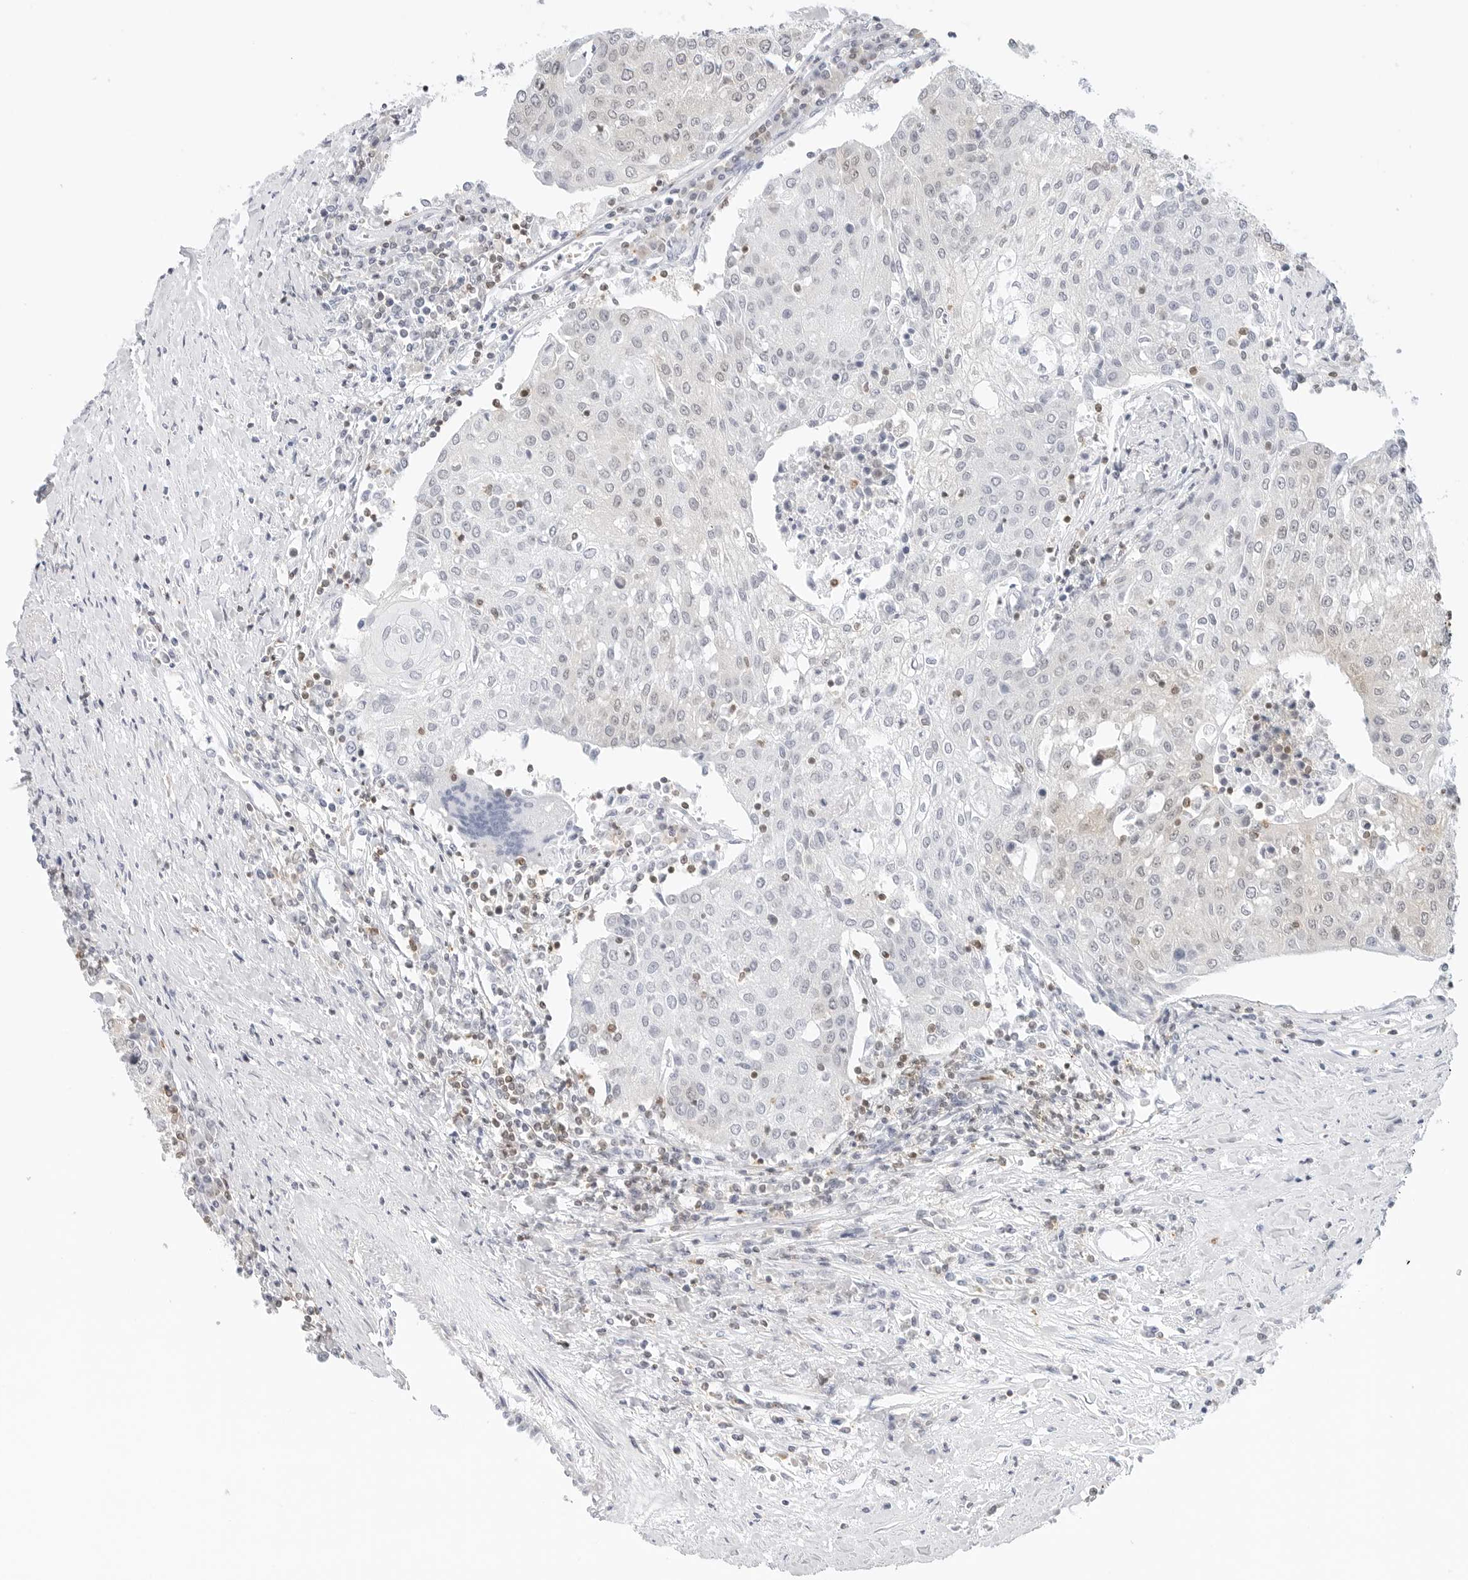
{"staining": {"intensity": "weak", "quantity": "<25%", "location": "cytoplasmic/membranous"}, "tissue": "urothelial cancer", "cell_type": "Tumor cells", "image_type": "cancer", "snomed": [{"axis": "morphology", "description": "Urothelial carcinoma, High grade"}, {"axis": "topography", "description": "Urinary bladder"}], "caption": "Protein analysis of high-grade urothelial carcinoma exhibits no significant staining in tumor cells.", "gene": "SLC9A3R1", "patient": {"sex": "female", "age": 85}}